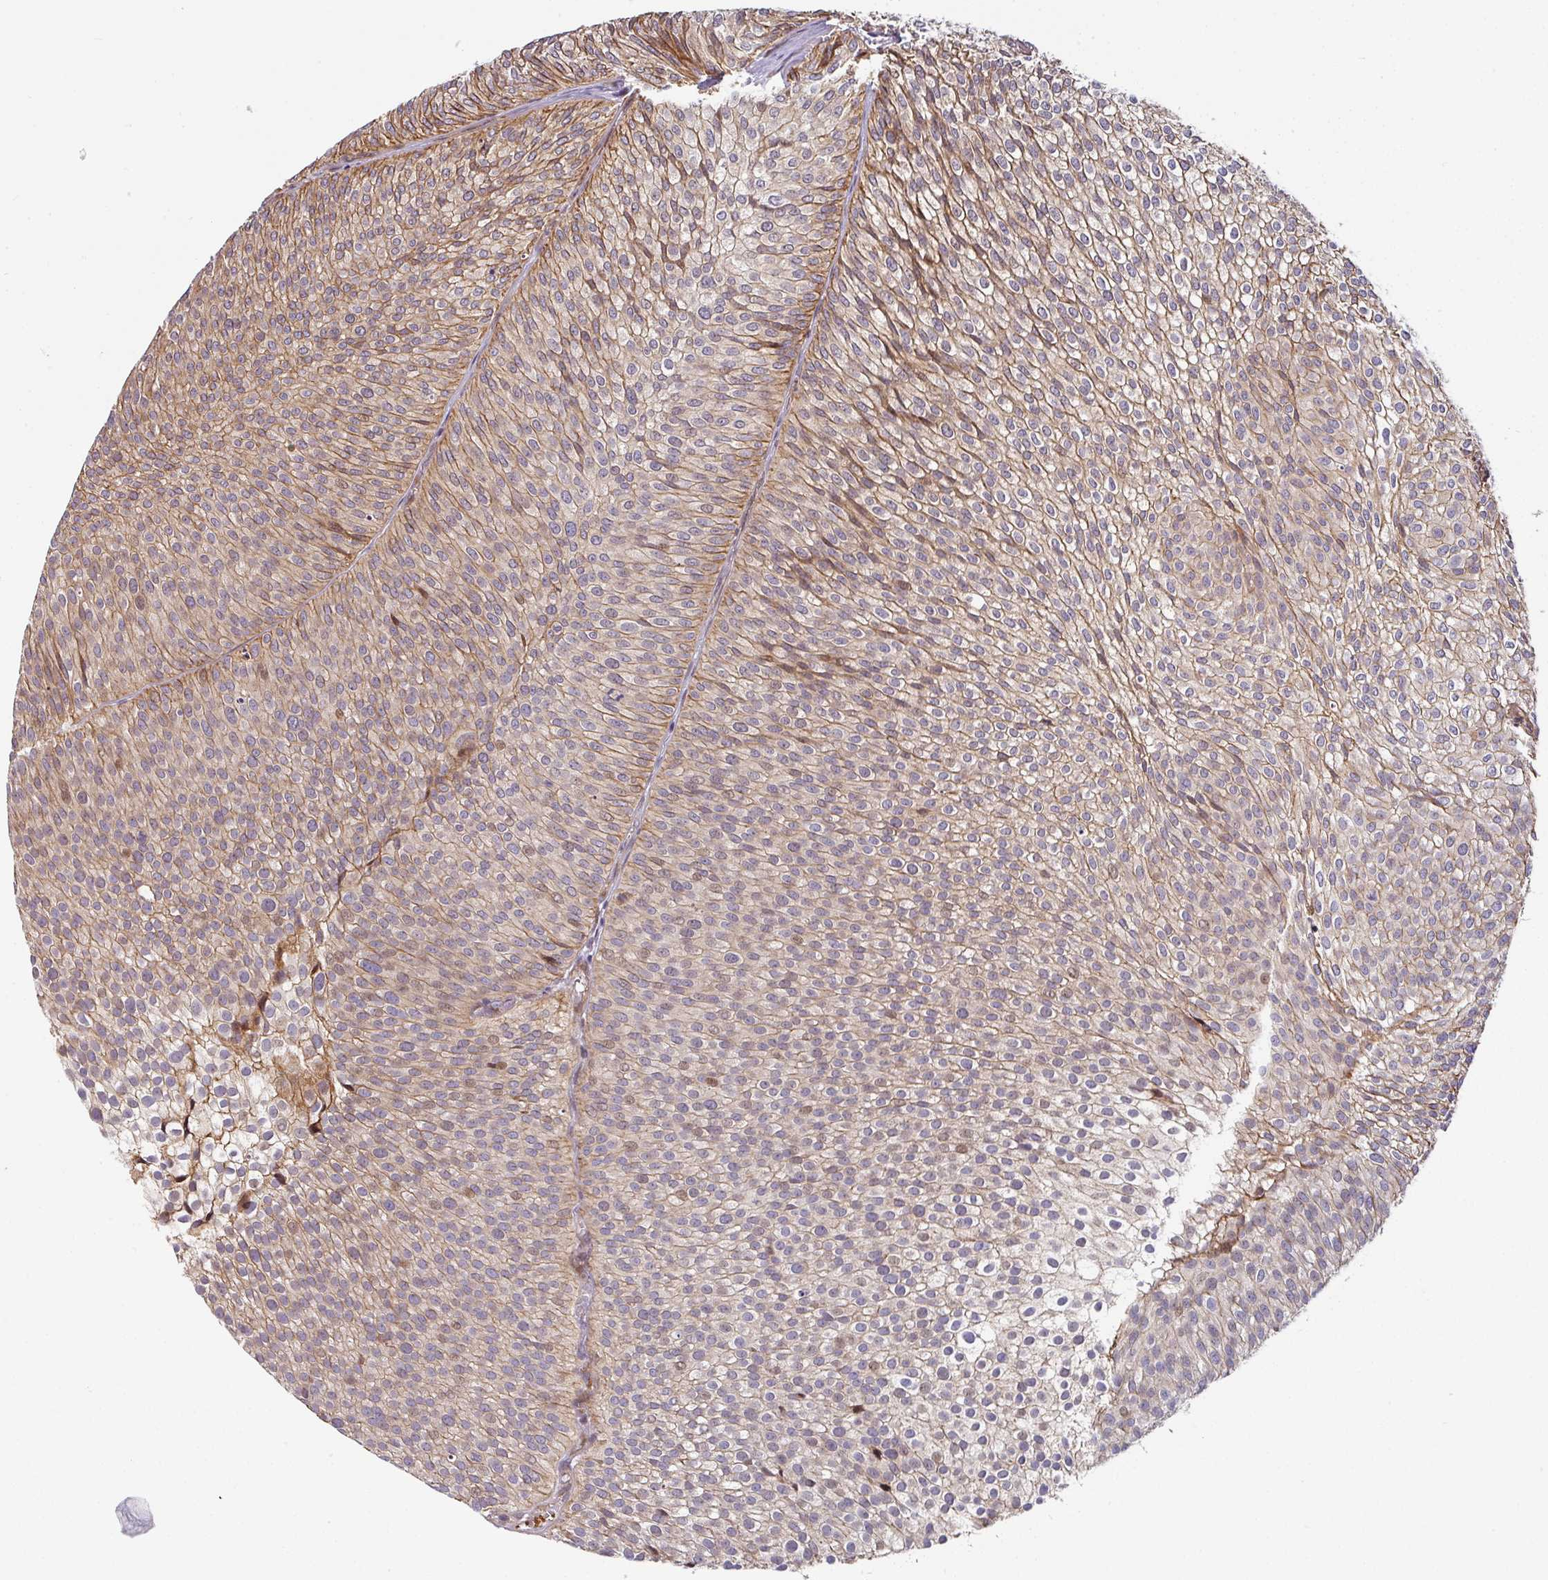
{"staining": {"intensity": "moderate", "quantity": ">75%", "location": "cytoplasmic/membranous,nuclear"}, "tissue": "urothelial cancer", "cell_type": "Tumor cells", "image_type": "cancer", "snomed": [{"axis": "morphology", "description": "Urothelial carcinoma, Low grade"}, {"axis": "topography", "description": "Urinary bladder"}], "caption": "A micrograph of urothelial carcinoma (low-grade) stained for a protein displays moderate cytoplasmic/membranous and nuclear brown staining in tumor cells.", "gene": "CASP2", "patient": {"sex": "male", "age": 91}}